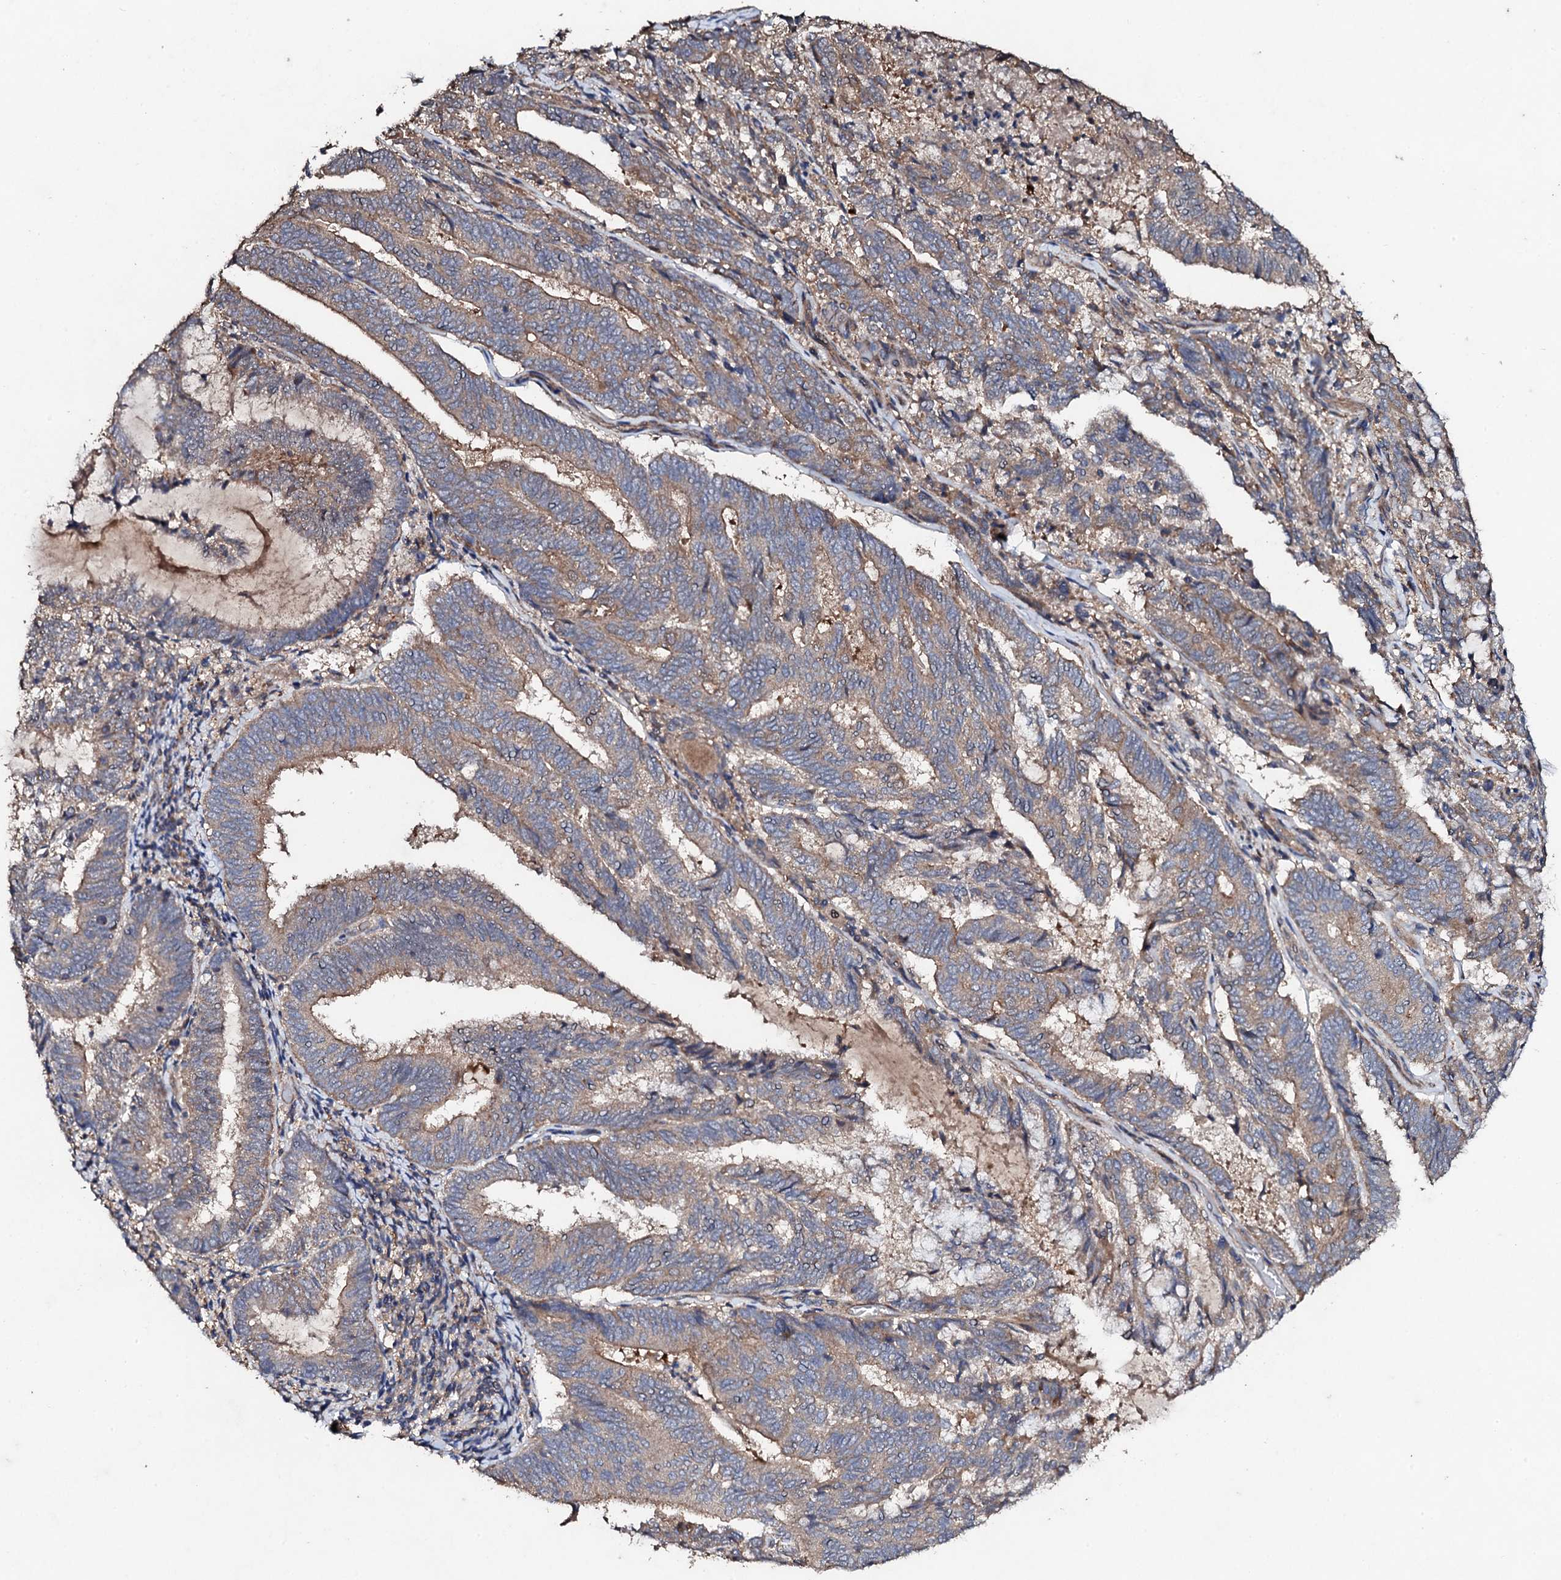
{"staining": {"intensity": "moderate", "quantity": ">75%", "location": "cytoplasmic/membranous"}, "tissue": "endometrial cancer", "cell_type": "Tumor cells", "image_type": "cancer", "snomed": [{"axis": "morphology", "description": "Adenocarcinoma, NOS"}, {"axis": "topography", "description": "Endometrium"}], "caption": "A micrograph of adenocarcinoma (endometrial) stained for a protein reveals moderate cytoplasmic/membranous brown staining in tumor cells.", "gene": "MOCOS", "patient": {"sex": "female", "age": 80}}